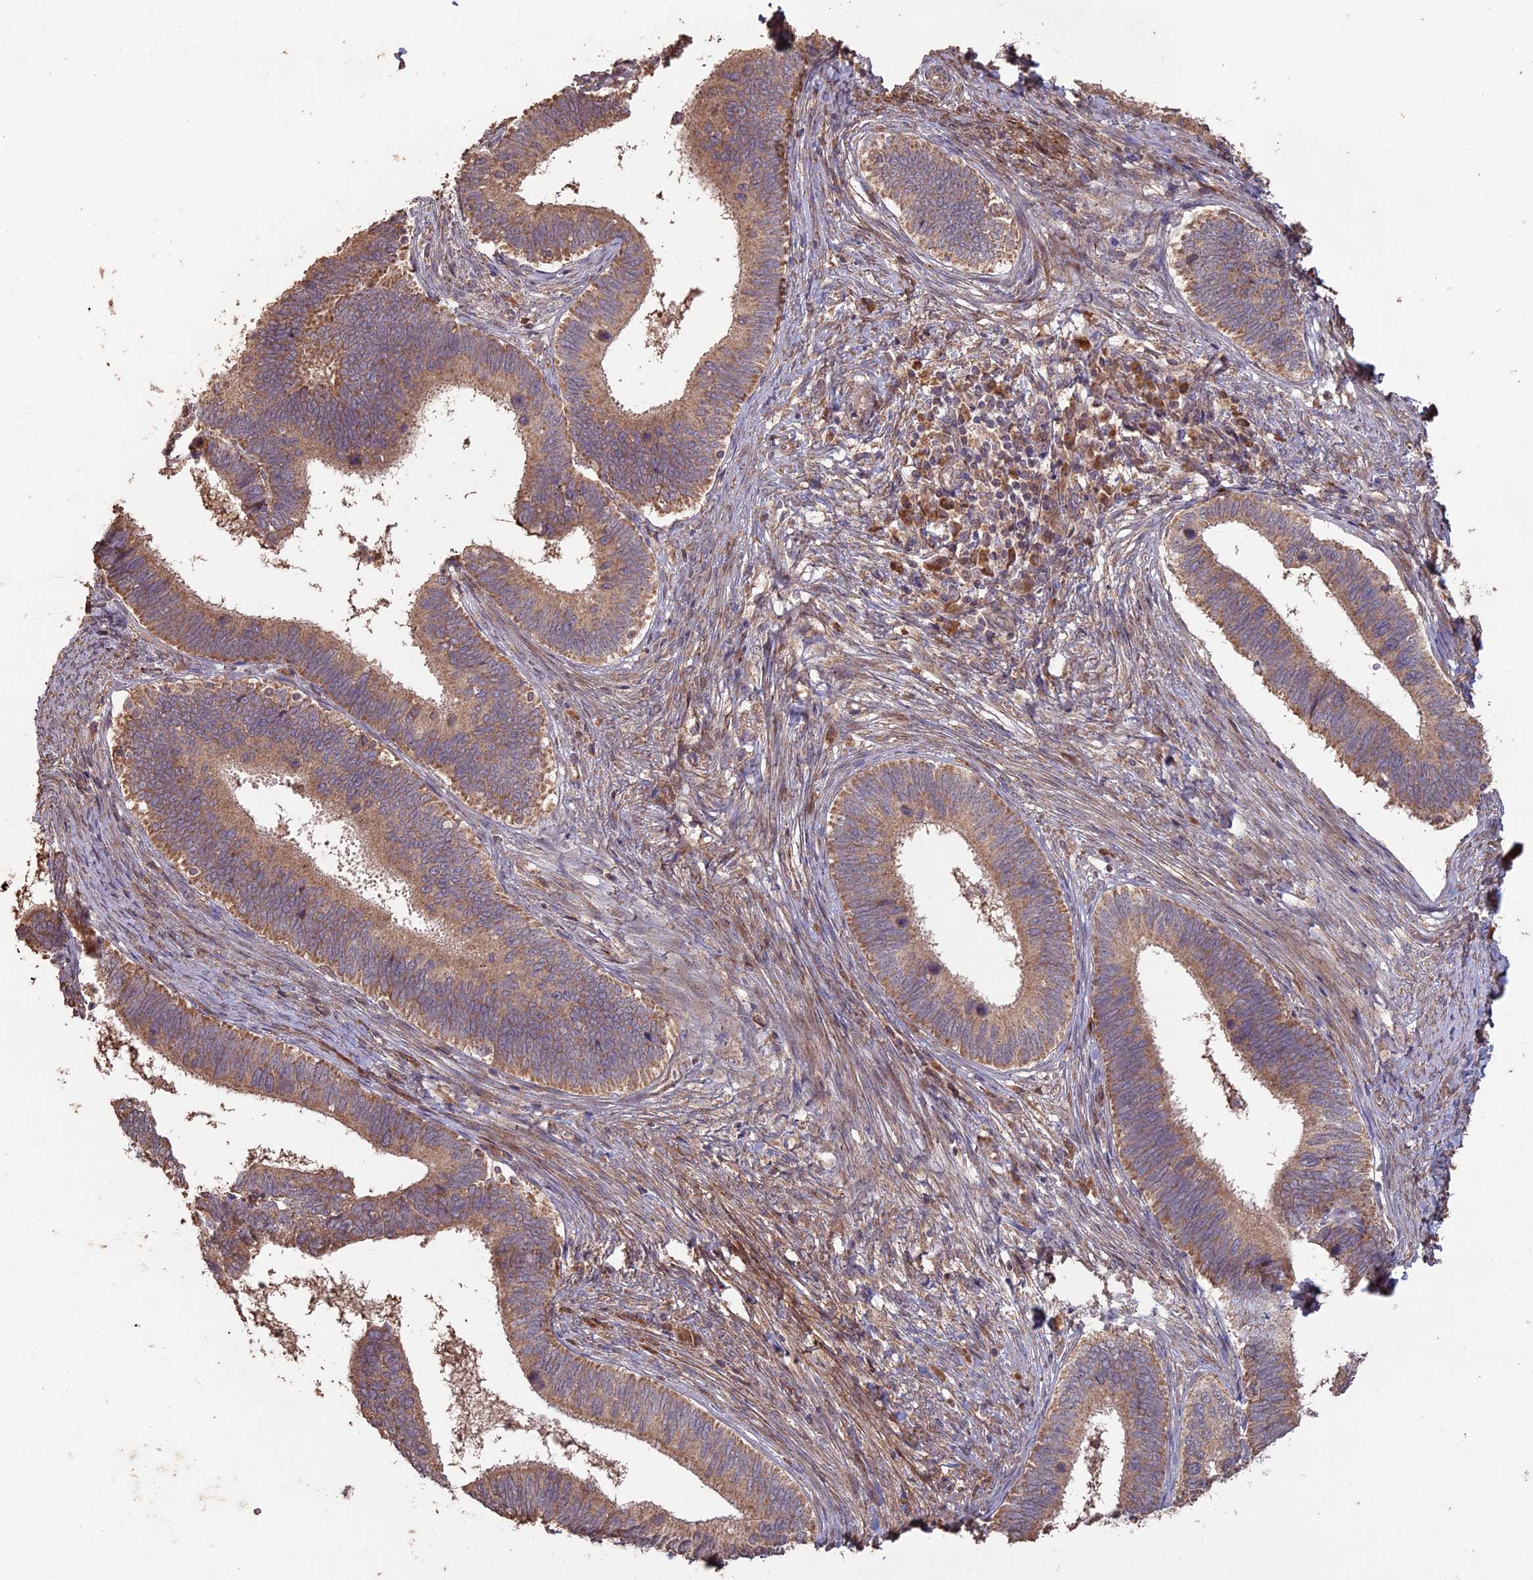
{"staining": {"intensity": "moderate", "quantity": ">75%", "location": "cytoplasmic/membranous"}, "tissue": "cervical cancer", "cell_type": "Tumor cells", "image_type": "cancer", "snomed": [{"axis": "morphology", "description": "Adenocarcinoma, NOS"}, {"axis": "topography", "description": "Cervix"}], "caption": "A brown stain labels moderate cytoplasmic/membranous staining of a protein in cervical adenocarcinoma tumor cells.", "gene": "LAYN", "patient": {"sex": "female", "age": 42}}